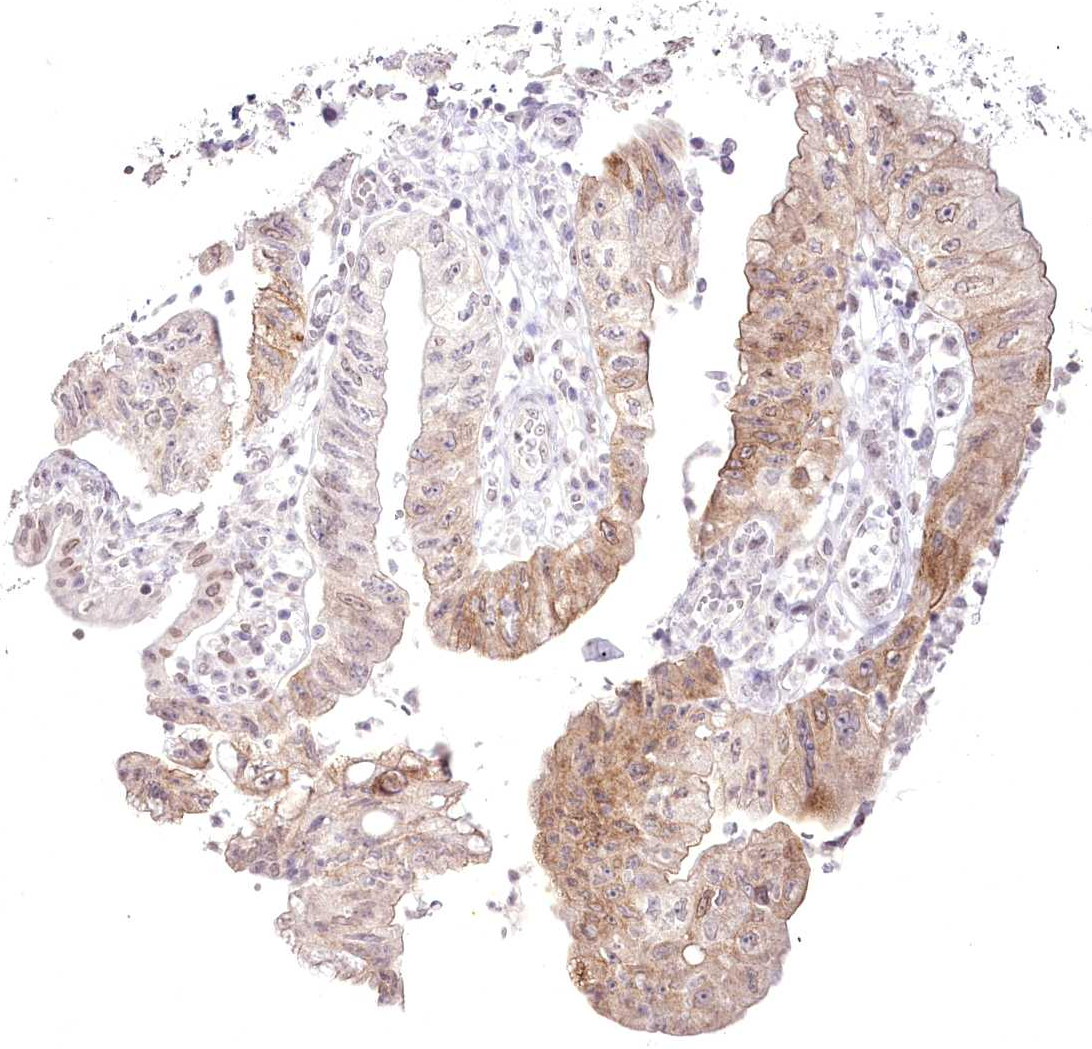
{"staining": {"intensity": "moderate", "quantity": "<25%", "location": "cytoplasmic/membranous"}, "tissue": "pancreatic cancer", "cell_type": "Tumor cells", "image_type": "cancer", "snomed": [{"axis": "morphology", "description": "Adenocarcinoma, NOS"}, {"axis": "topography", "description": "Pancreas"}], "caption": "DAB (3,3'-diaminobenzidine) immunohistochemical staining of human adenocarcinoma (pancreatic) exhibits moderate cytoplasmic/membranous protein positivity in approximately <25% of tumor cells. (IHC, brightfield microscopy, high magnification).", "gene": "SLC39A10", "patient": {"sex": "female", "age": 73}}